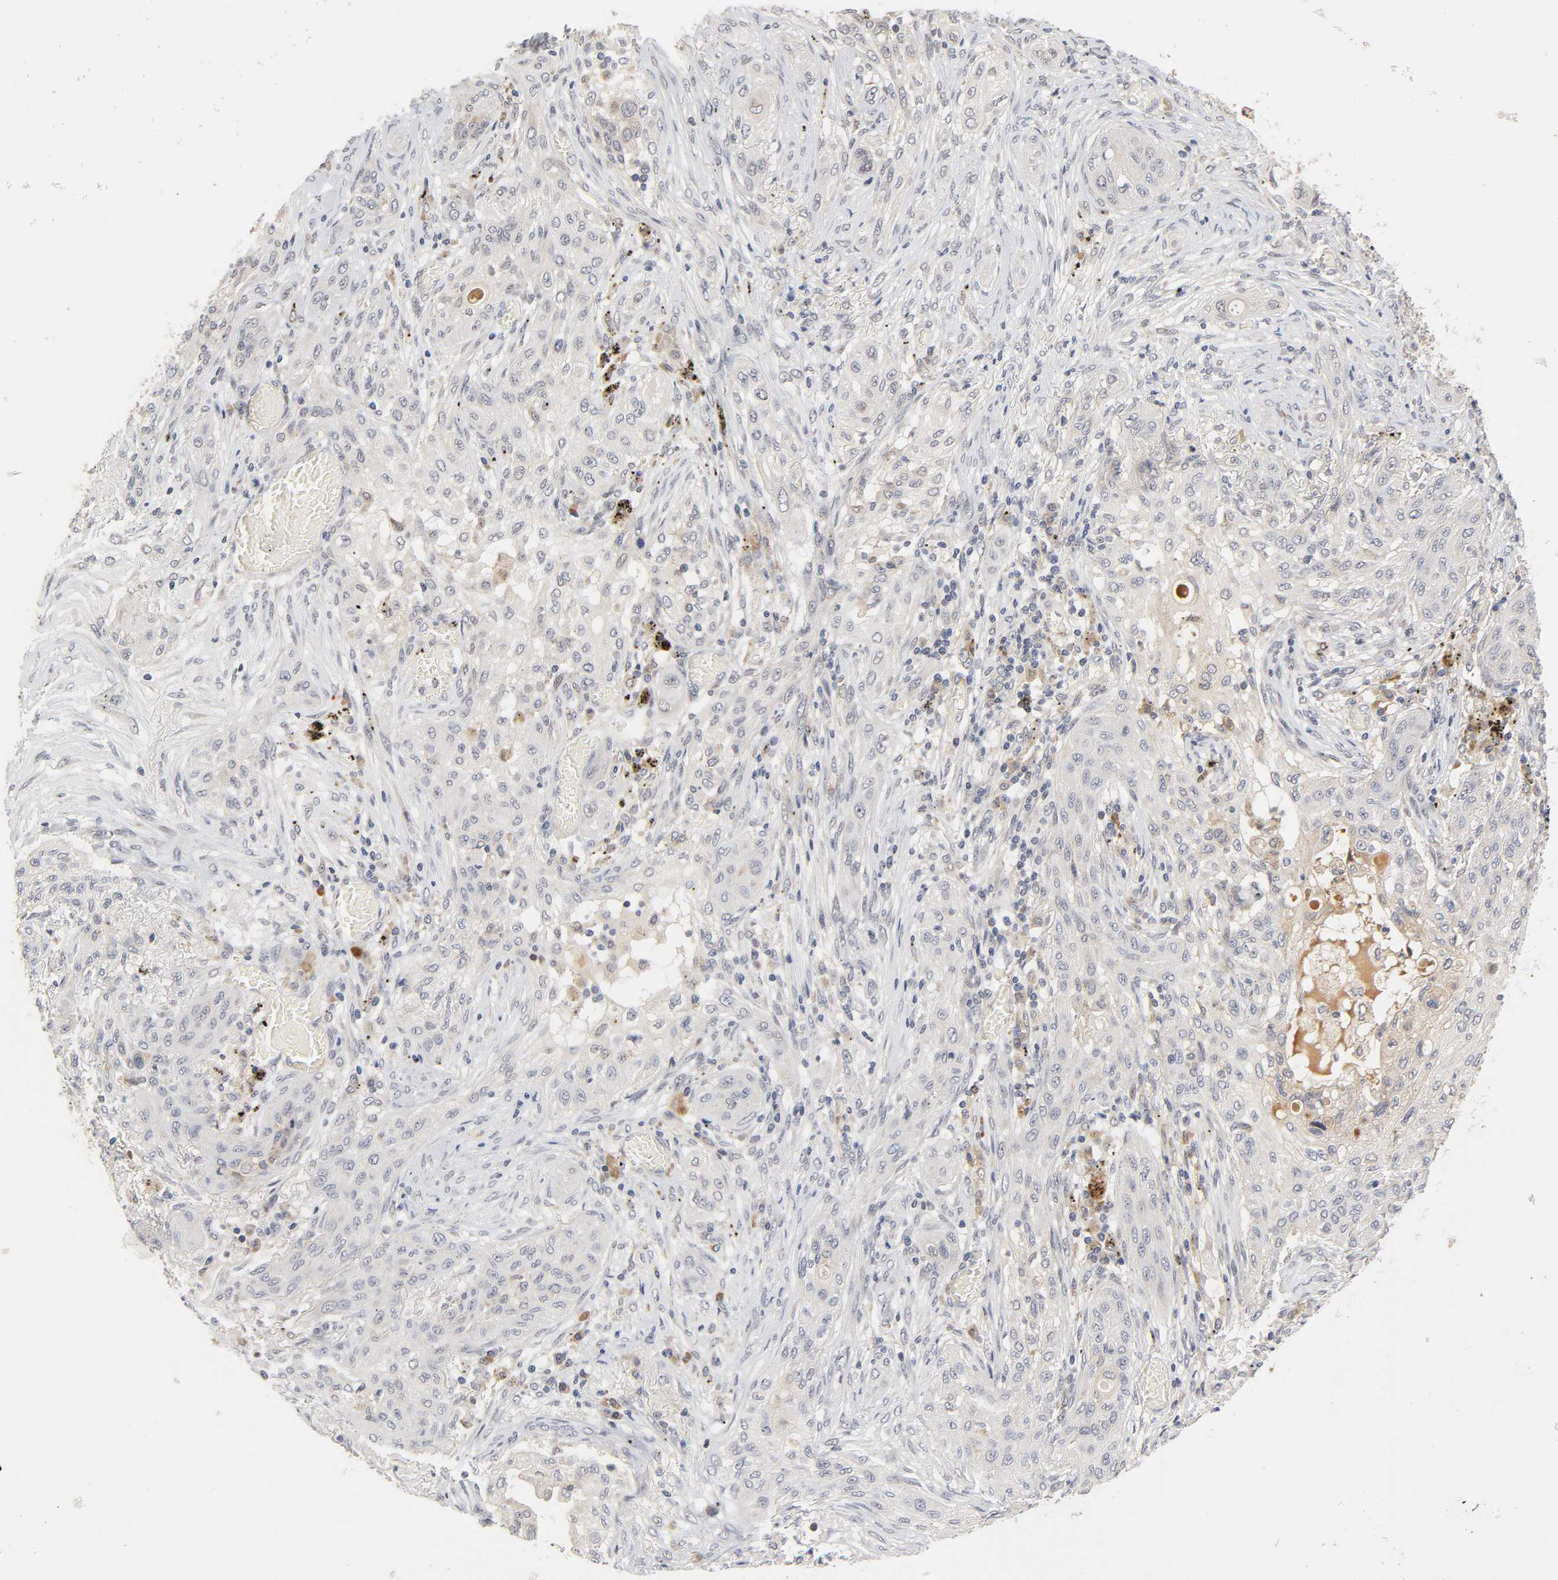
{"staining": {"intensity": "weak", "quantity": "25%-75%", "location": "cytoplasmic/membranous"}, "tissue": "lung cancer", "cell_type": "Tumor cells", "image_type": "cancer", "snomed": [{"axis": "morphology", "description": "Squamous cell carcinoma, NOS"}, {"axis": "topography", "description": "Lung"}], "caption": "Squamous cell carcinoma (lung) stained for a protein (brown) reveals weak cytoplasmic/membranous positive expression in about 25%-75% of tumor cells.", "gene": "GSTZ1", "patient": {"sex": "female", "age": 47}}